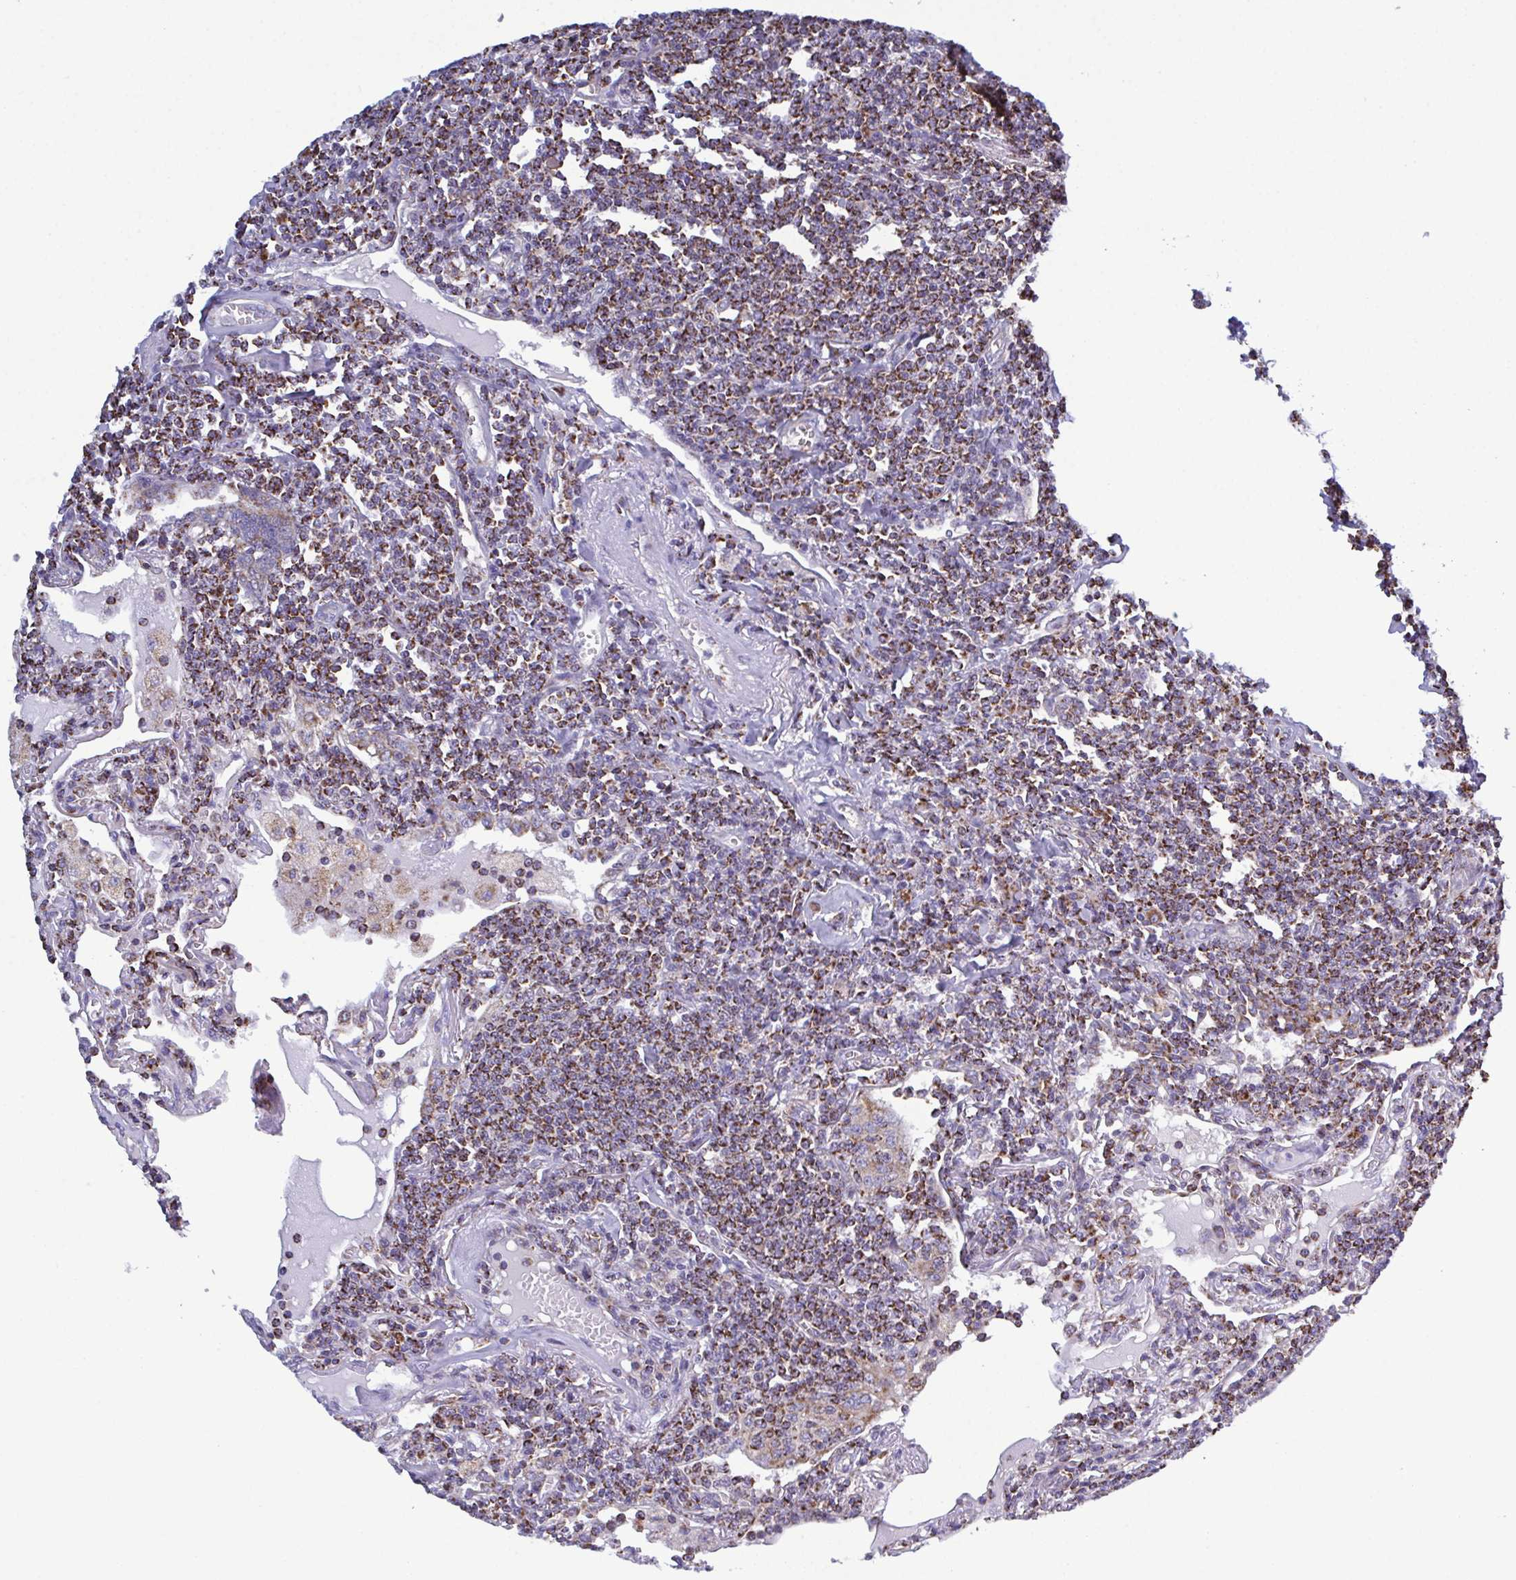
{"staining": {"intensity": "moderate", "quantity": ">75%", "location": "cytoplasmic/membranous"}, "tissue": "lymphoma", "cell_type": "Tumor cells", "image_type": "cancer", "snomed": [{"axis": "morphology", "description": "Malignant lymphoma, non-Hodgkin's type, Low grade"}, {"axis": "topography", "description": "Lung"}], "caption": "Protein expression analysis of human lymphoma reveals moderate cytoplasmic/membranous staining in about >75% of tumor cells.", "gene": "CSDE1", "patient": {"sex": "female", "age": 71}}